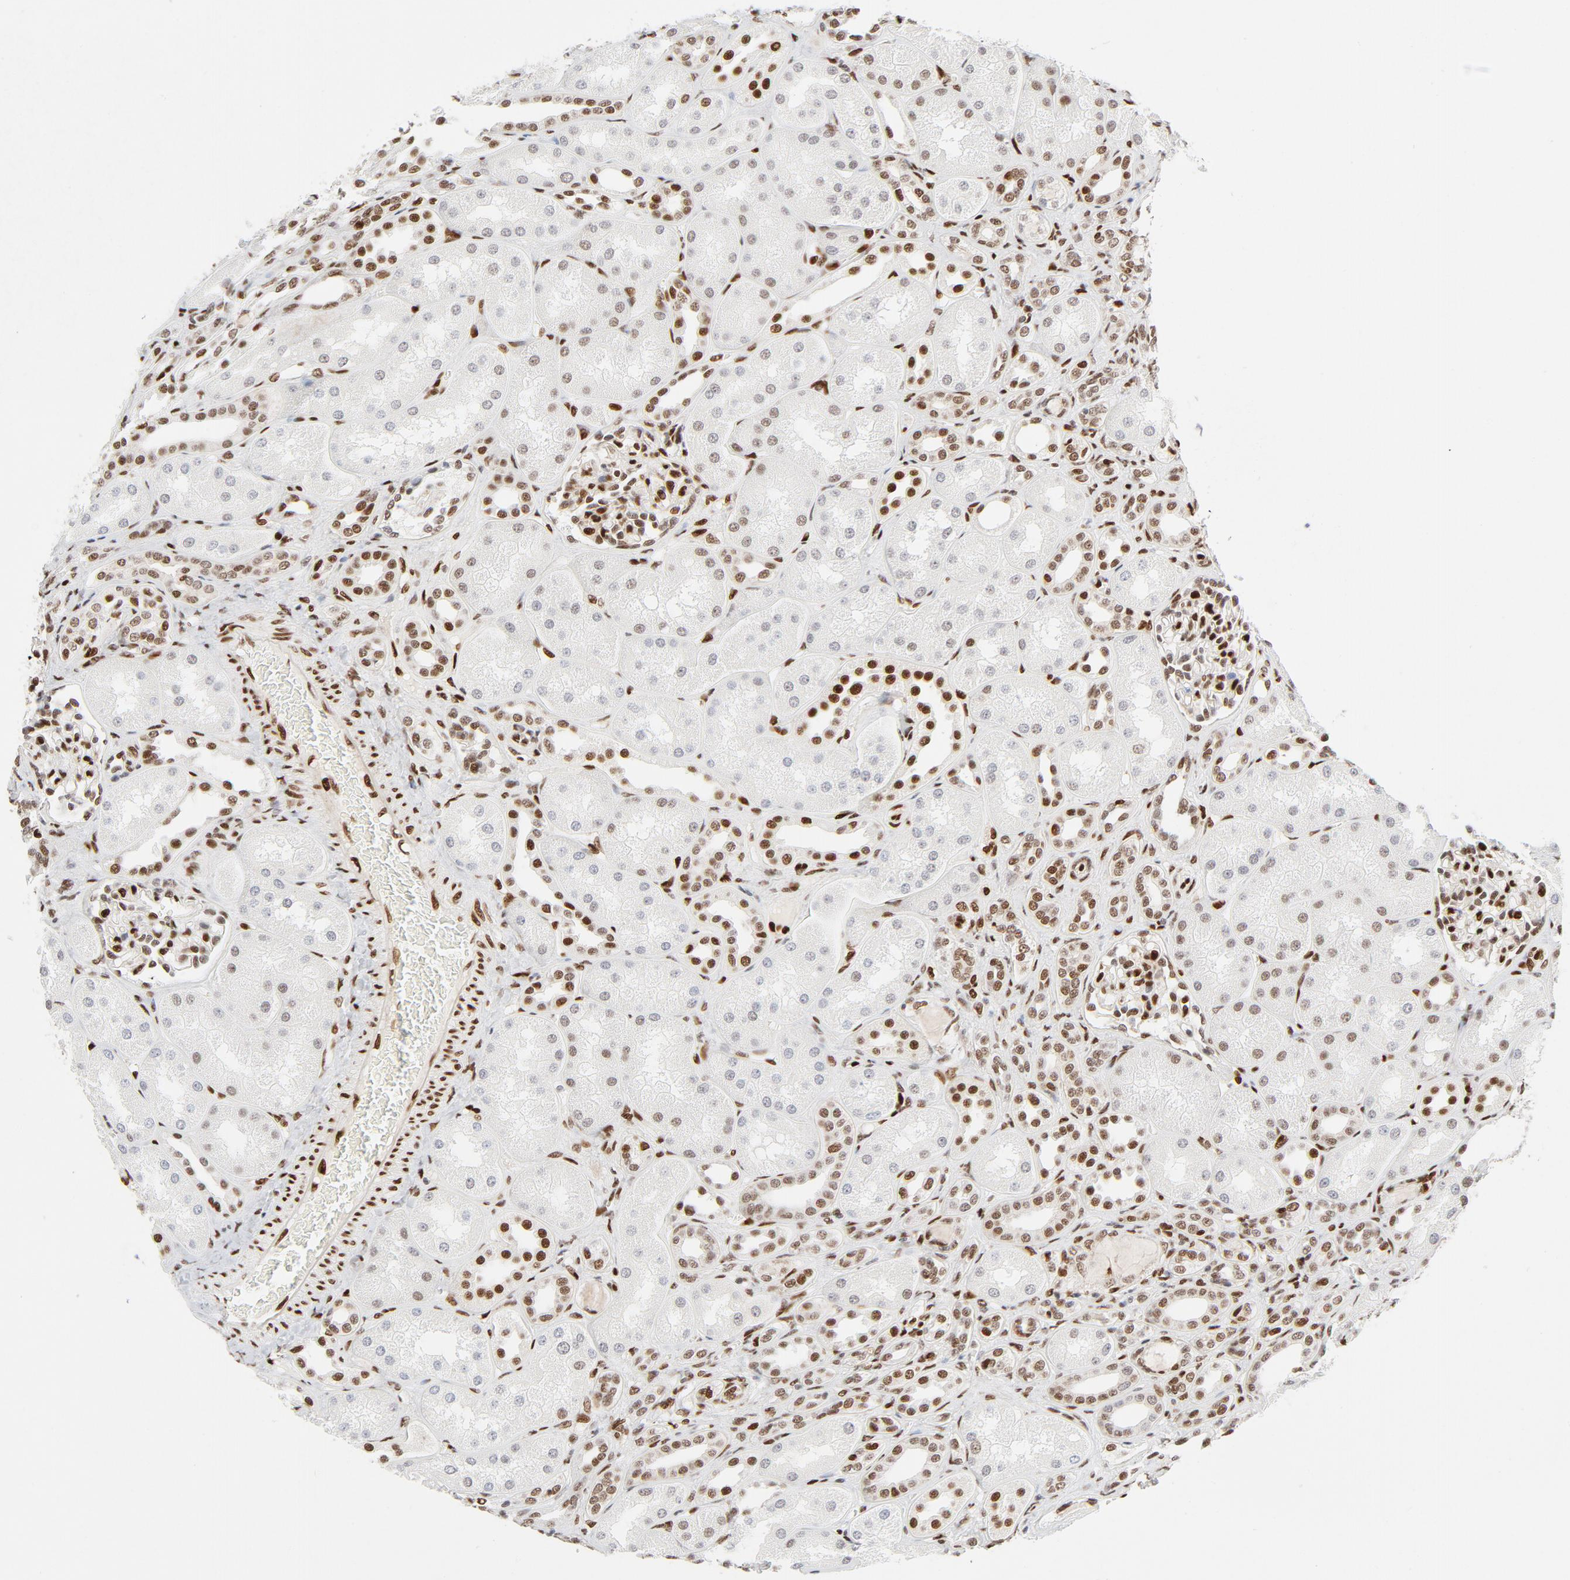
{"staining": {"intensity": "moderate", "quantity": "25%-75%", "location": "nuclear"}, "tissue": "kidney", "cell_type": "Cells in glomeruli", "image_type": "normal", "snomed": [{"axis": "morphology", "description": "Normal tissue, NOS"}, {"axis": "topography", "description": "Kidney"}], "caption": "A high-resolution micrograph shows immunohistochemistry (IHC) staining of normal kidney, which shows moderate nuclear expression in approximately 25%-75% of cells in glomeruli. (brown staining indicates protein expression, while blue staining denotes nuclei).", "gene": "MEF2A", "patient": {"sex": "male", "age": 7}}